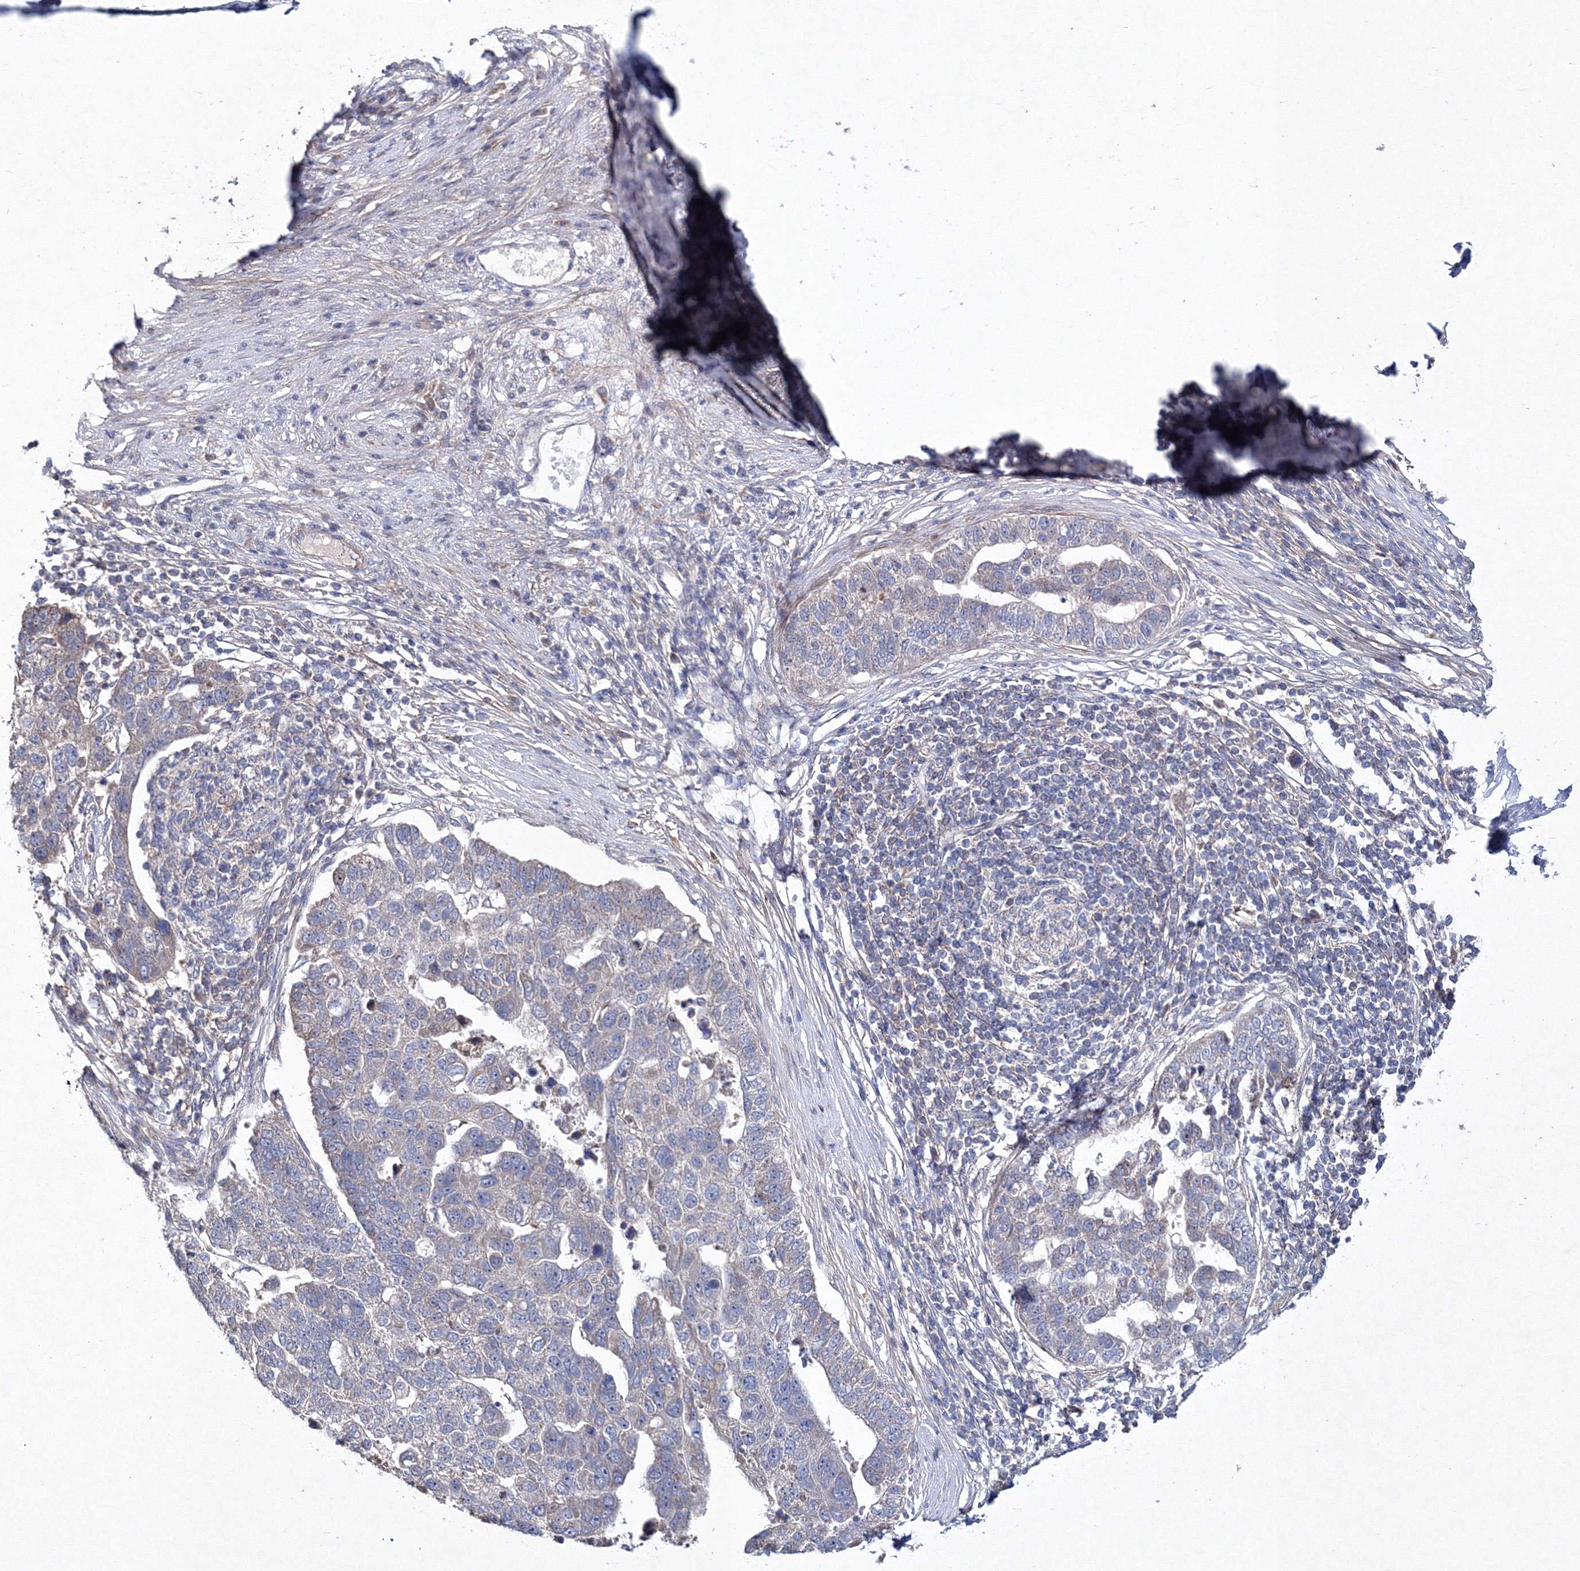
{"staining": {"intensity": "negative", "quantity": "none", "location": "none"}, "tissue": "pancreatic cancer", "cell_type": "Tumor cells", "image_type": "cancer", "snomed": [{"axis": "morphology", "description": "Adenocarcinoma, NOS"}, {"axis": "topography", "description": "Pancreas"}], "caption": "A micrograph of human pancreatic cancer is negative for staining in tumor cells. Brightfield microscopy of immunohistochemistry (IHC) stained with DAB (3,3'-diaminobenzidine) (brown) and hematoxylin (blue), captured at high magnification.", "gene": "PPP2R2B", "patient": {"sex": "female", "age": 61}}